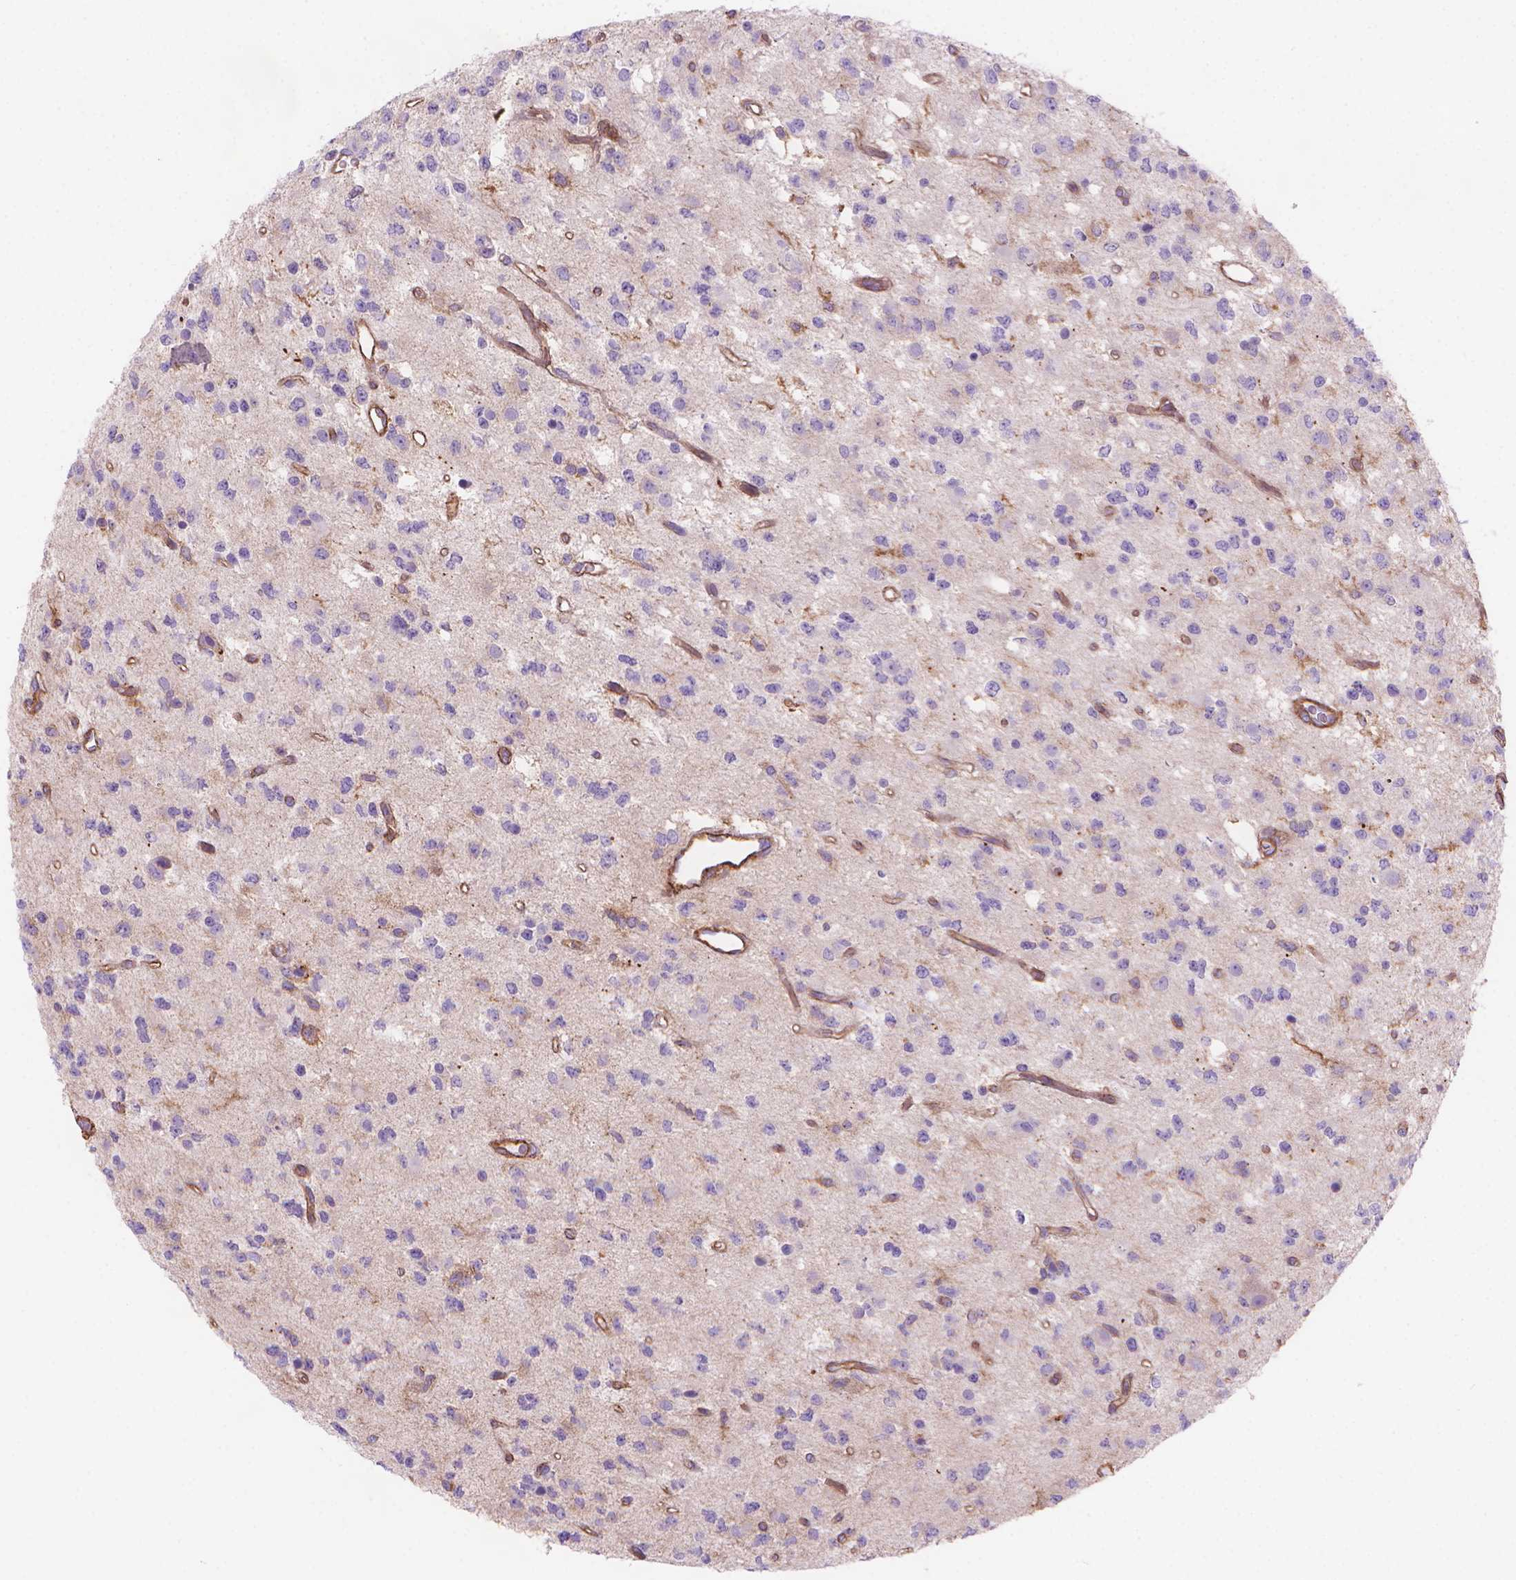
{"staining": {"intensity": "negative", "quantity": "none", "location": "none"}, "tissue": "glioma", "cell_type": "Tumor cells", "image_type": "cancer", "snomed": [{"axis": "morphology", "description": "Glioma, malignant, Low grade"}, {"axis": "topography", "description": "Brain"}], "caption": "Photomicrograph shows no significant protein expression in tumor cells of malignant glioma (low-grade). (DAB (3,3'-diaminobenzidine) immunohistochemistry (IHC) with hematoxylin counter stain).", "gene": "PATJ", "patient": {"sex": "female", "age": 45}}